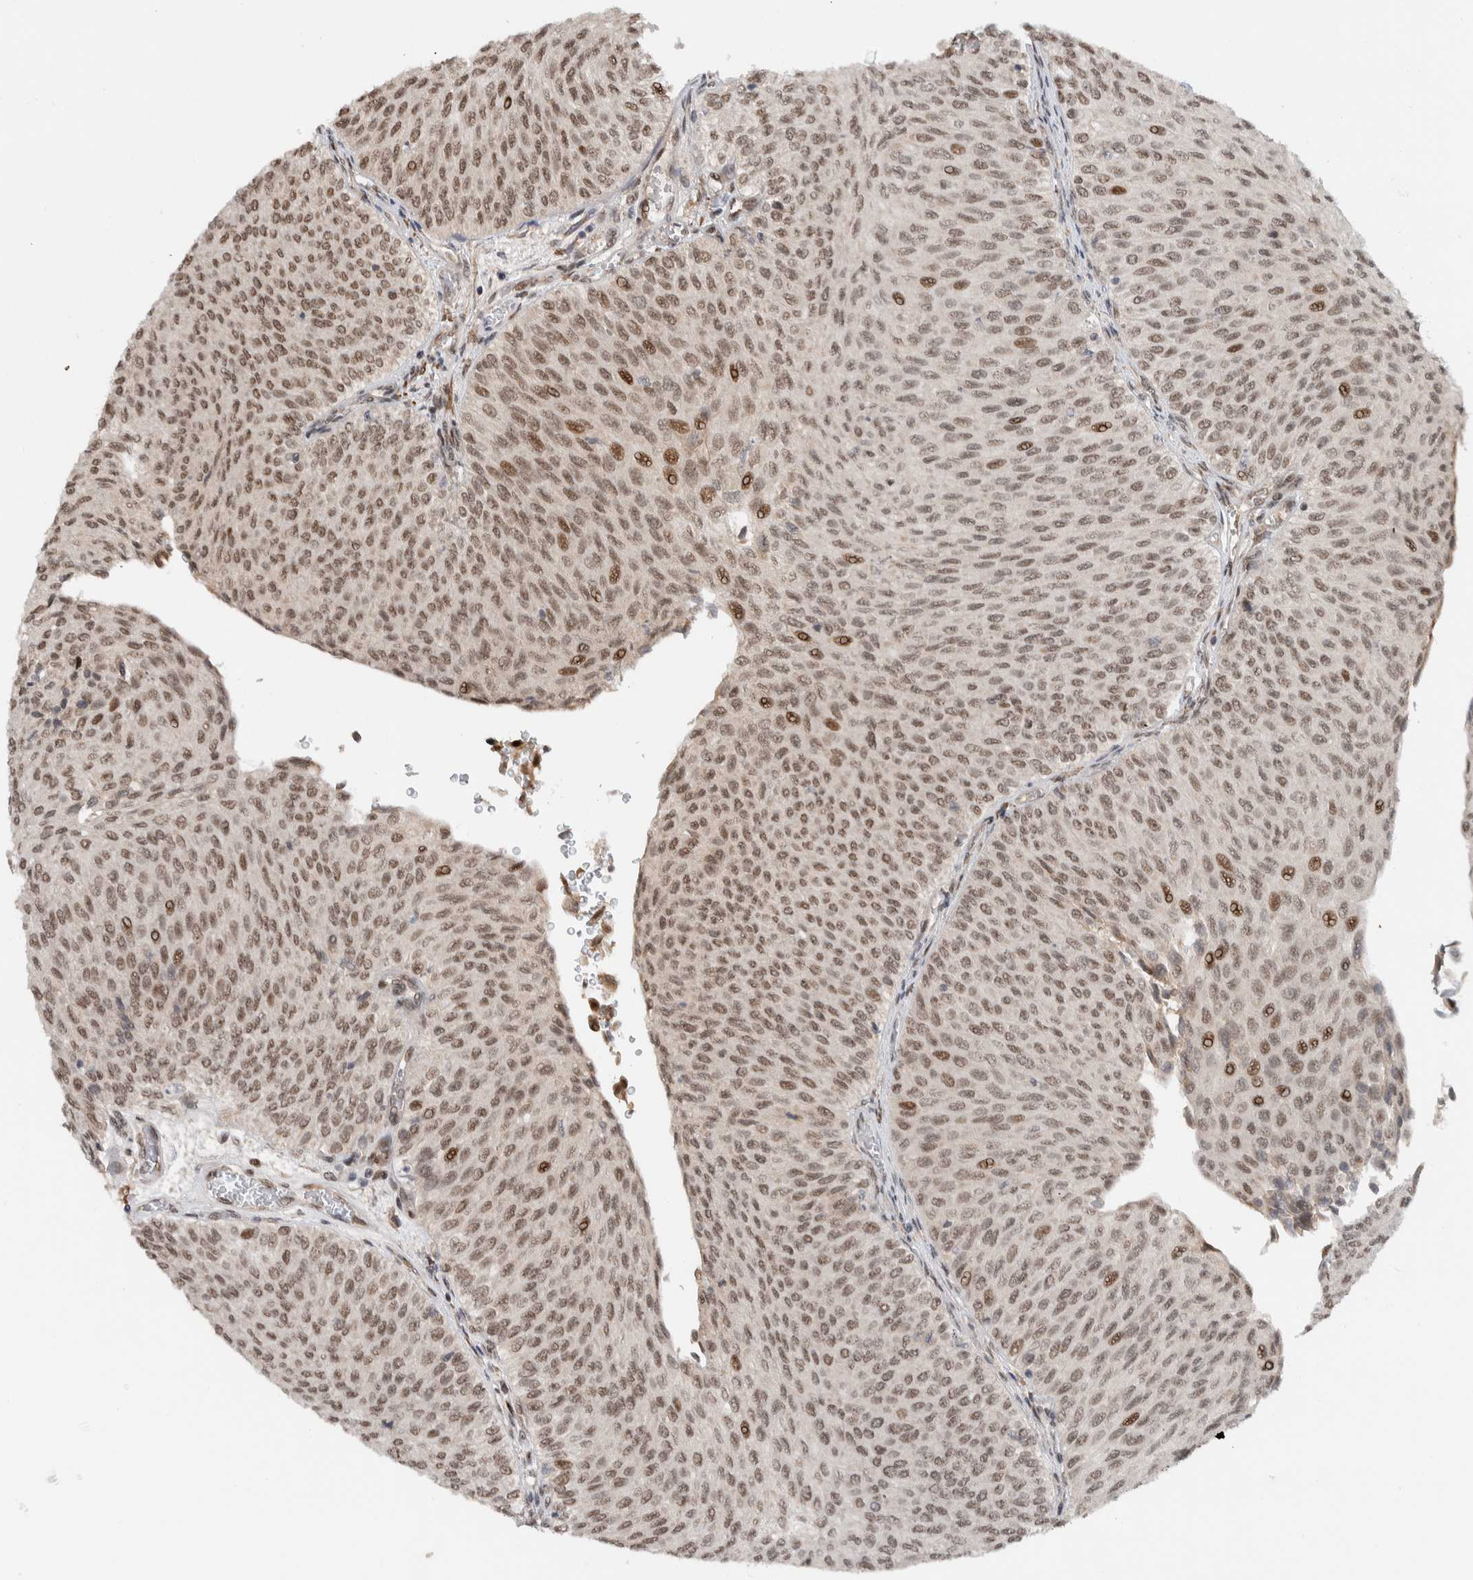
{"staining": {"intensity": "moderate", "quantity": ">75%", "location": "nuclear"}, "tissue": "urothelial cancer", "cell_type": "Tumor cells", "image_type": "cancer", "snomed": [{"axis": "morphology", "description": "Urothelial carcinoma, Low grade"}, {"axis": "topography", "description": "Urinary bladder"}], "caption": "A medium amount of moderate nuclear expression is present in about >75% of tumor cells in urothelial cancer tissue.", "gene": "TNRC18", "patient": {"sex": "male", "age": 78}}